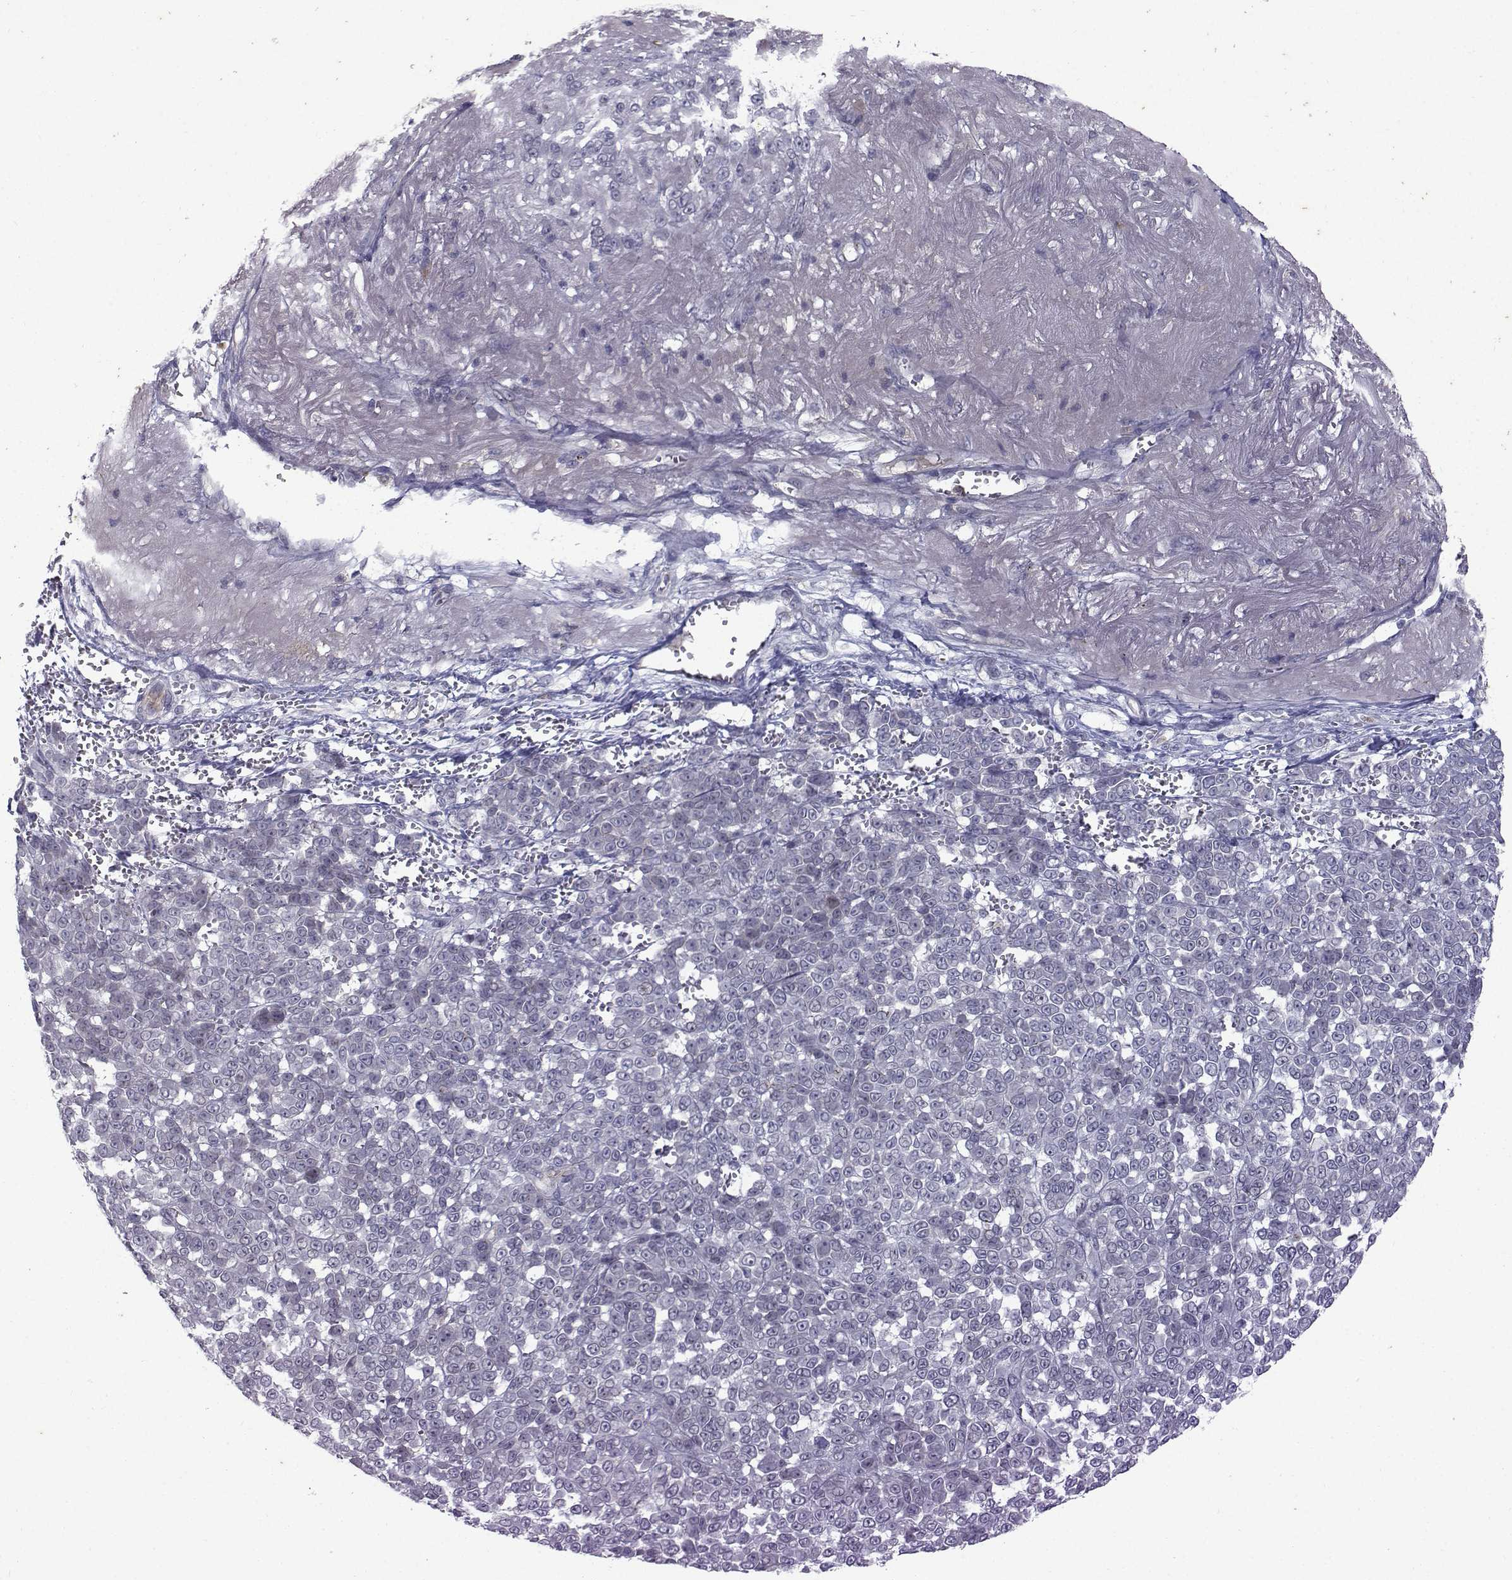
{"staining": {"intensity": "negative", "quantity": "none", "location": "none"}, "tissue": "melanoma", "cell_type": "Tumor cells", "image_type": "cancer", "snomed": [{"axis": "morphology", "description": "Malignant melanoma, NOS"}, {"axis": "topography", "description": "Skin"}], "caption": "Protein analysis of melanoma shows no significant staining in tumor cells. (DAB immunohistochemistry, high magnification).", "gene": "OPRD1", "patient": {"sex": "female", "age": 95}}